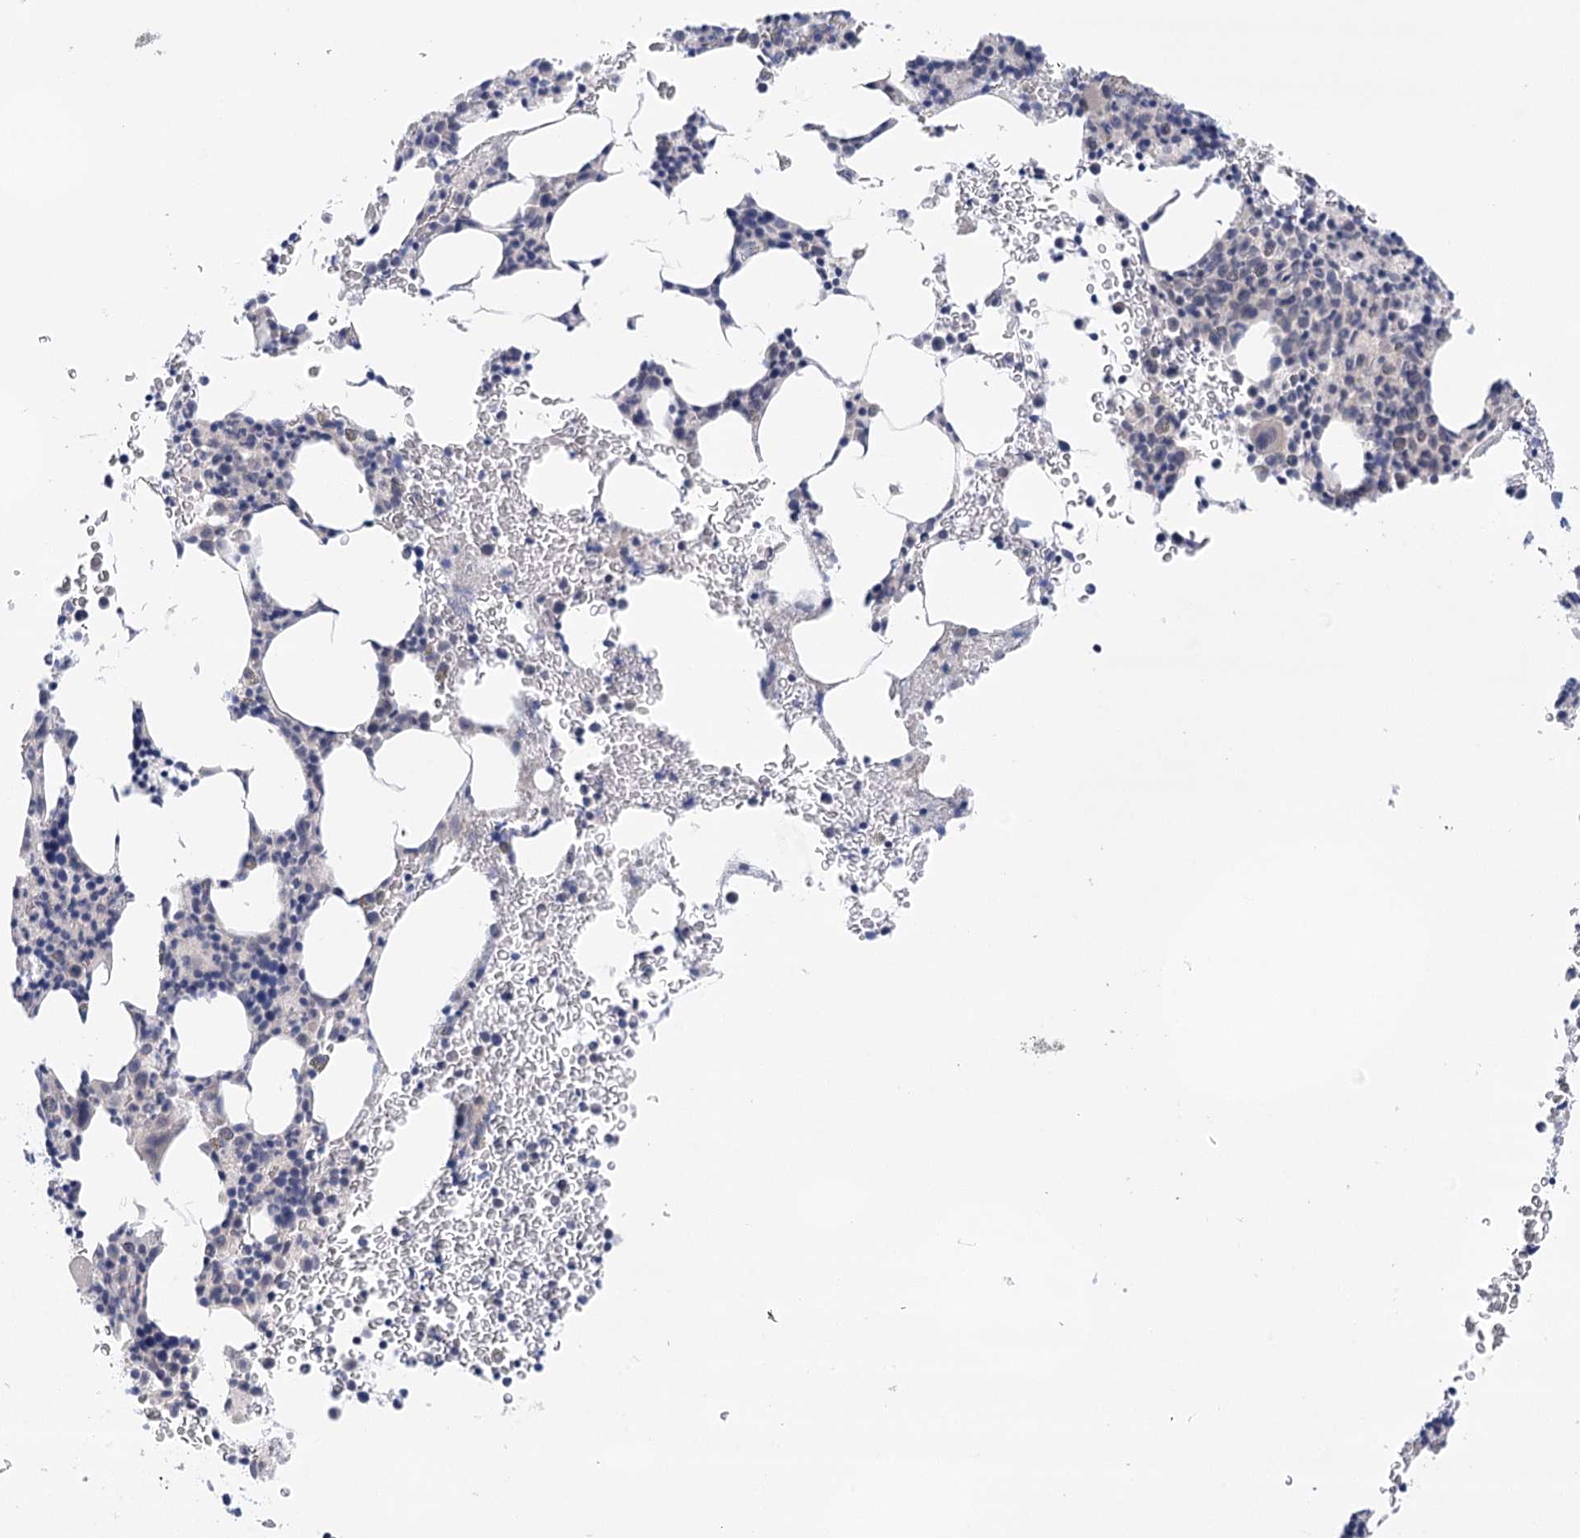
{"staining": {"intensity": "negative", "quantity": "none", "location": "none"}, "tissue": "bone marrow", "cell_type": "Hematopoietic cells", "image_type": "normal", "snomed": [{"axis": "morphology", "description": "Normal tissue, NOS"}, {"axis": "topography", "description": "Bone marrow"}], "caption": "Immunohistochemistry of unremarkable human bone marrow shows no positivity in hematopoietic cells.", "gene": "LALBA", "patient": {"sex": "male", "age": 79}}